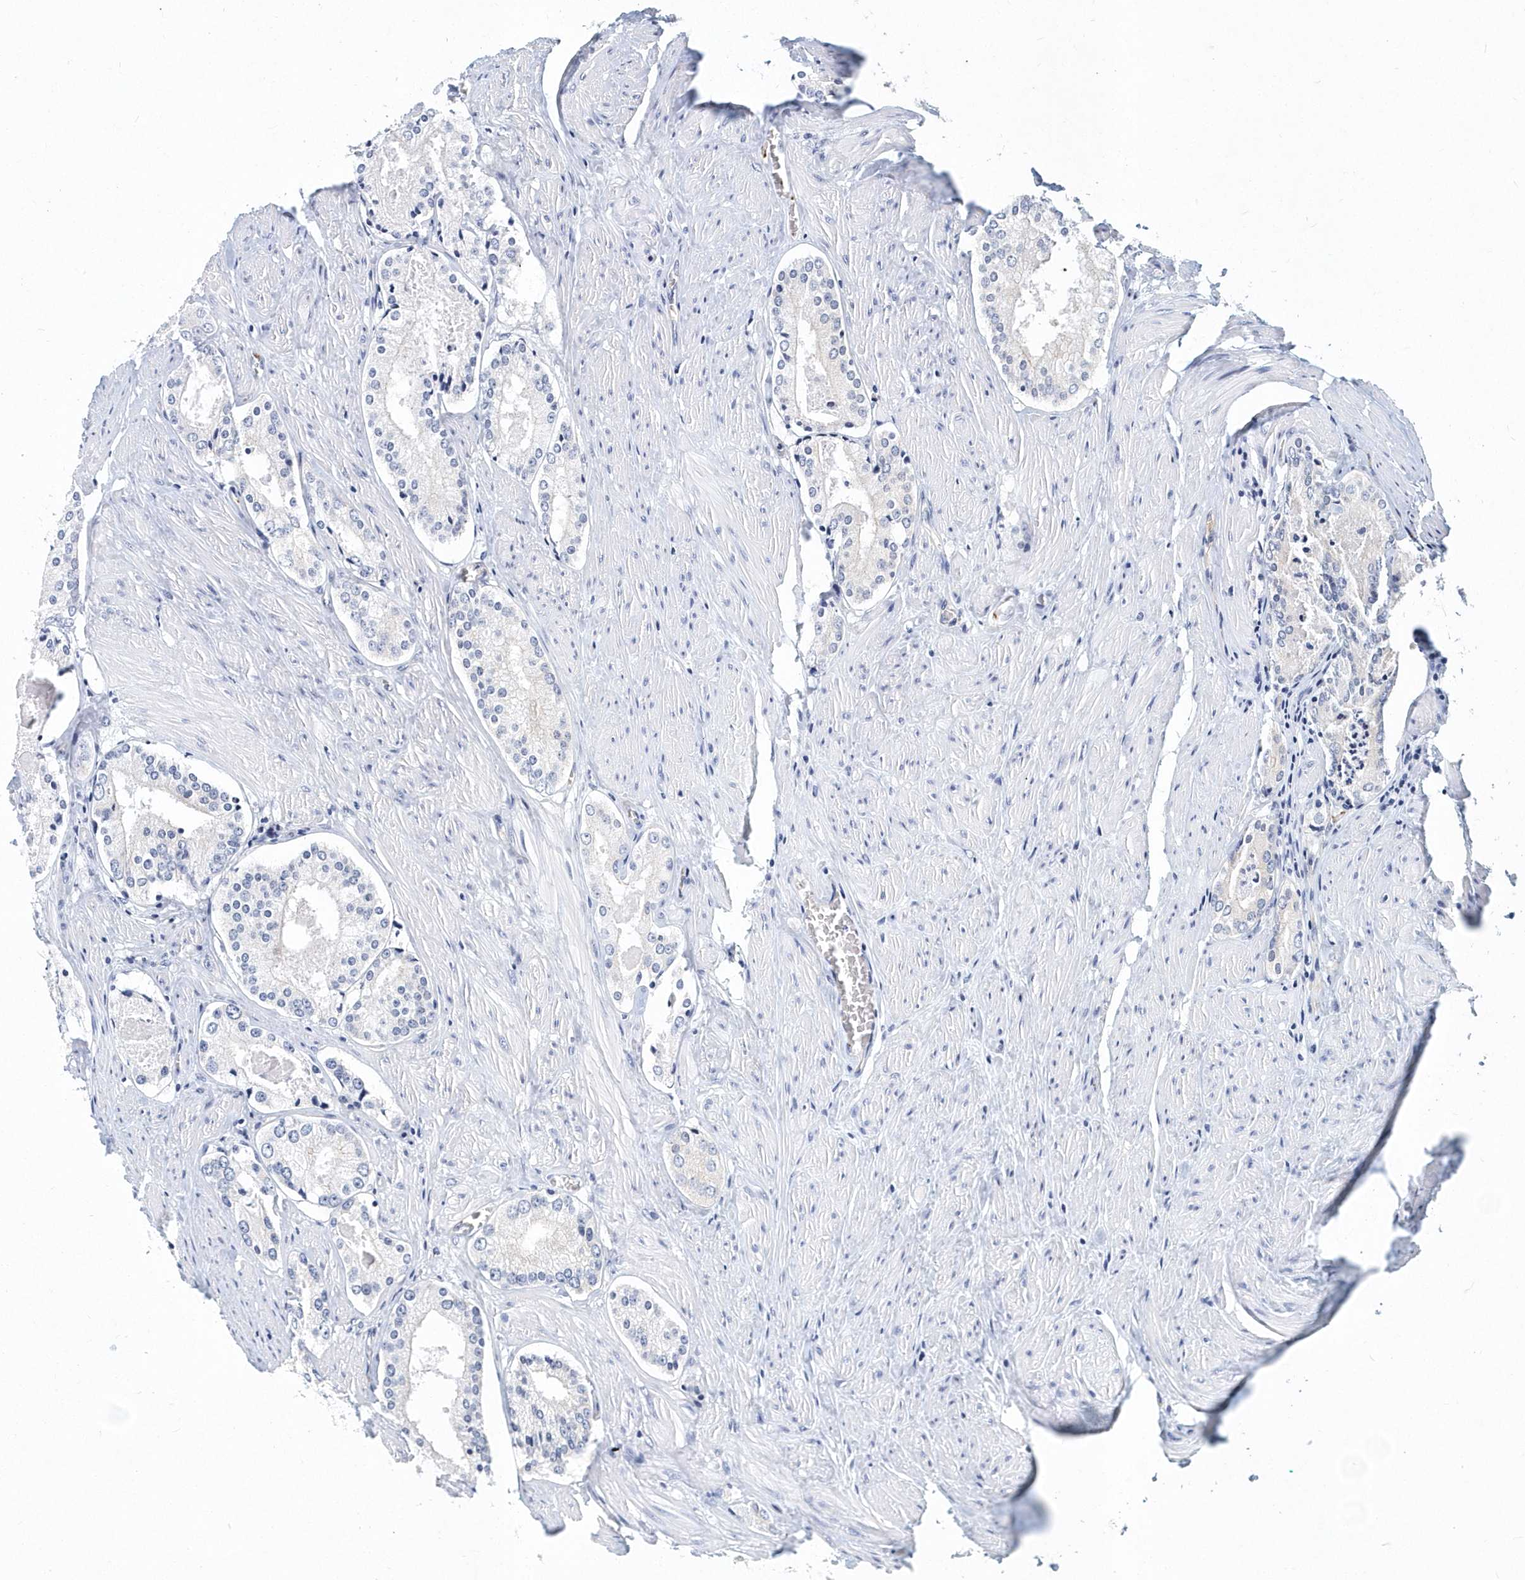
{"staining": {"intensity": "negative", "quantity": "none", "location": "none"}, "tissue": "prostate cancer", "cell_type": "Tumor cells", "image_type": "cancer", "snomed": [{"axis": "morphology", "description": "Adenocarcinoma, Low grade"}, {"axis": "topography", "description": "Prostate"}], "caption": "This is an immunohistochemistry (IHC) micrograph of human prostate low-grade adenocarcinoma. There is no expression in tumor cells.", "gene": "ITGA2B", "patient": {"sex": "male", "age": 54}}